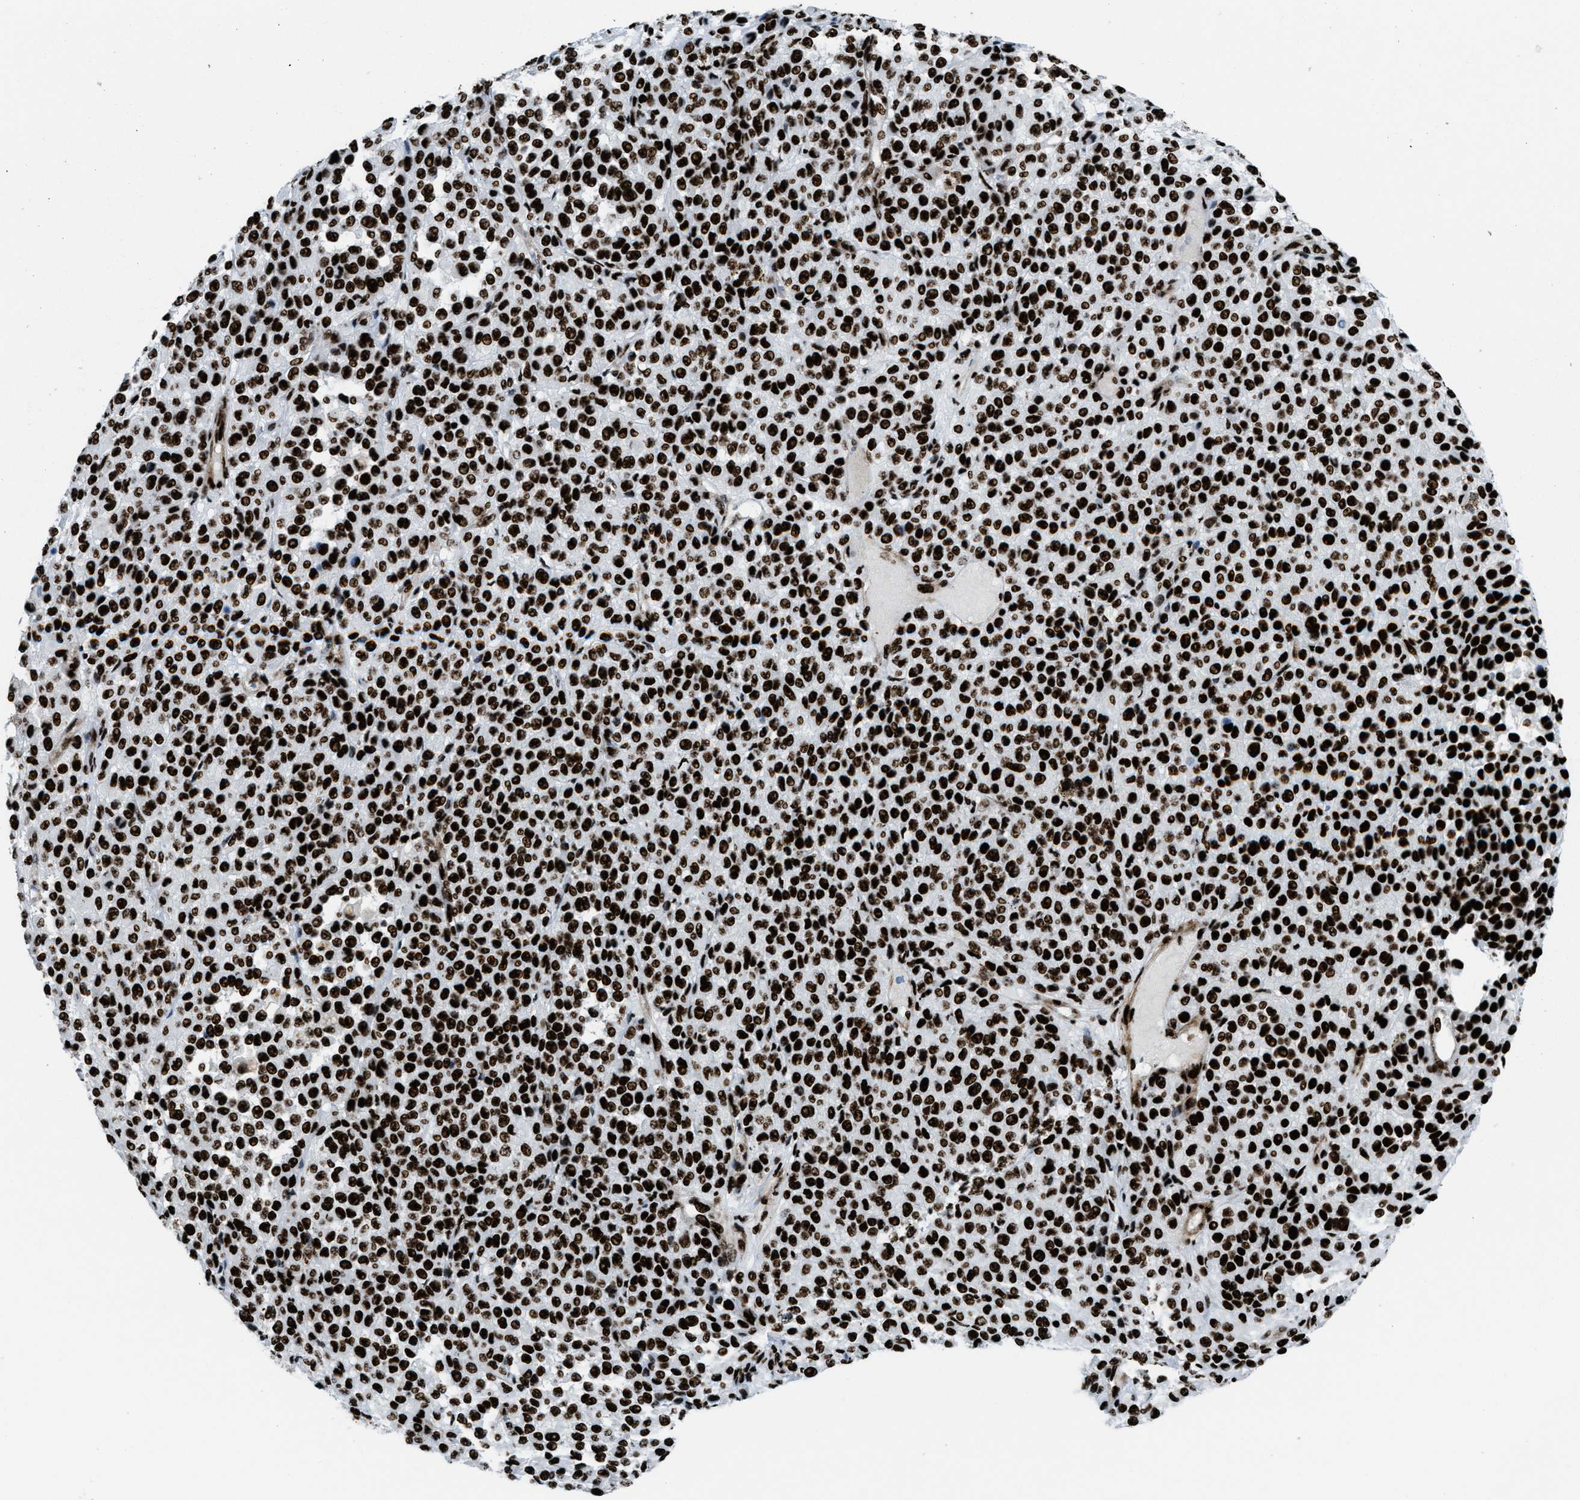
{"staining": {"intensity": "strong", "quantity": ">75%", "location": "nuclear"}, "tissue": "melanoma", "cell_type": "Tumor cells", "image_type": "cancer", "snomed": [{"axis": "morphology", "description": "Malignant melanoma, Metastatic site"}, {"axis": "topography", "description": "Pancreas"}], "caption": "Immunohistochemistry histopathology image of malignant melanoma (metastatic site) stained for a protein (brown), which exhibits high levels of strong nuclear staining in approximately >75% of tumor cells.", "gene": "NONO", "patient": {"sex": "female", "age": 30}}